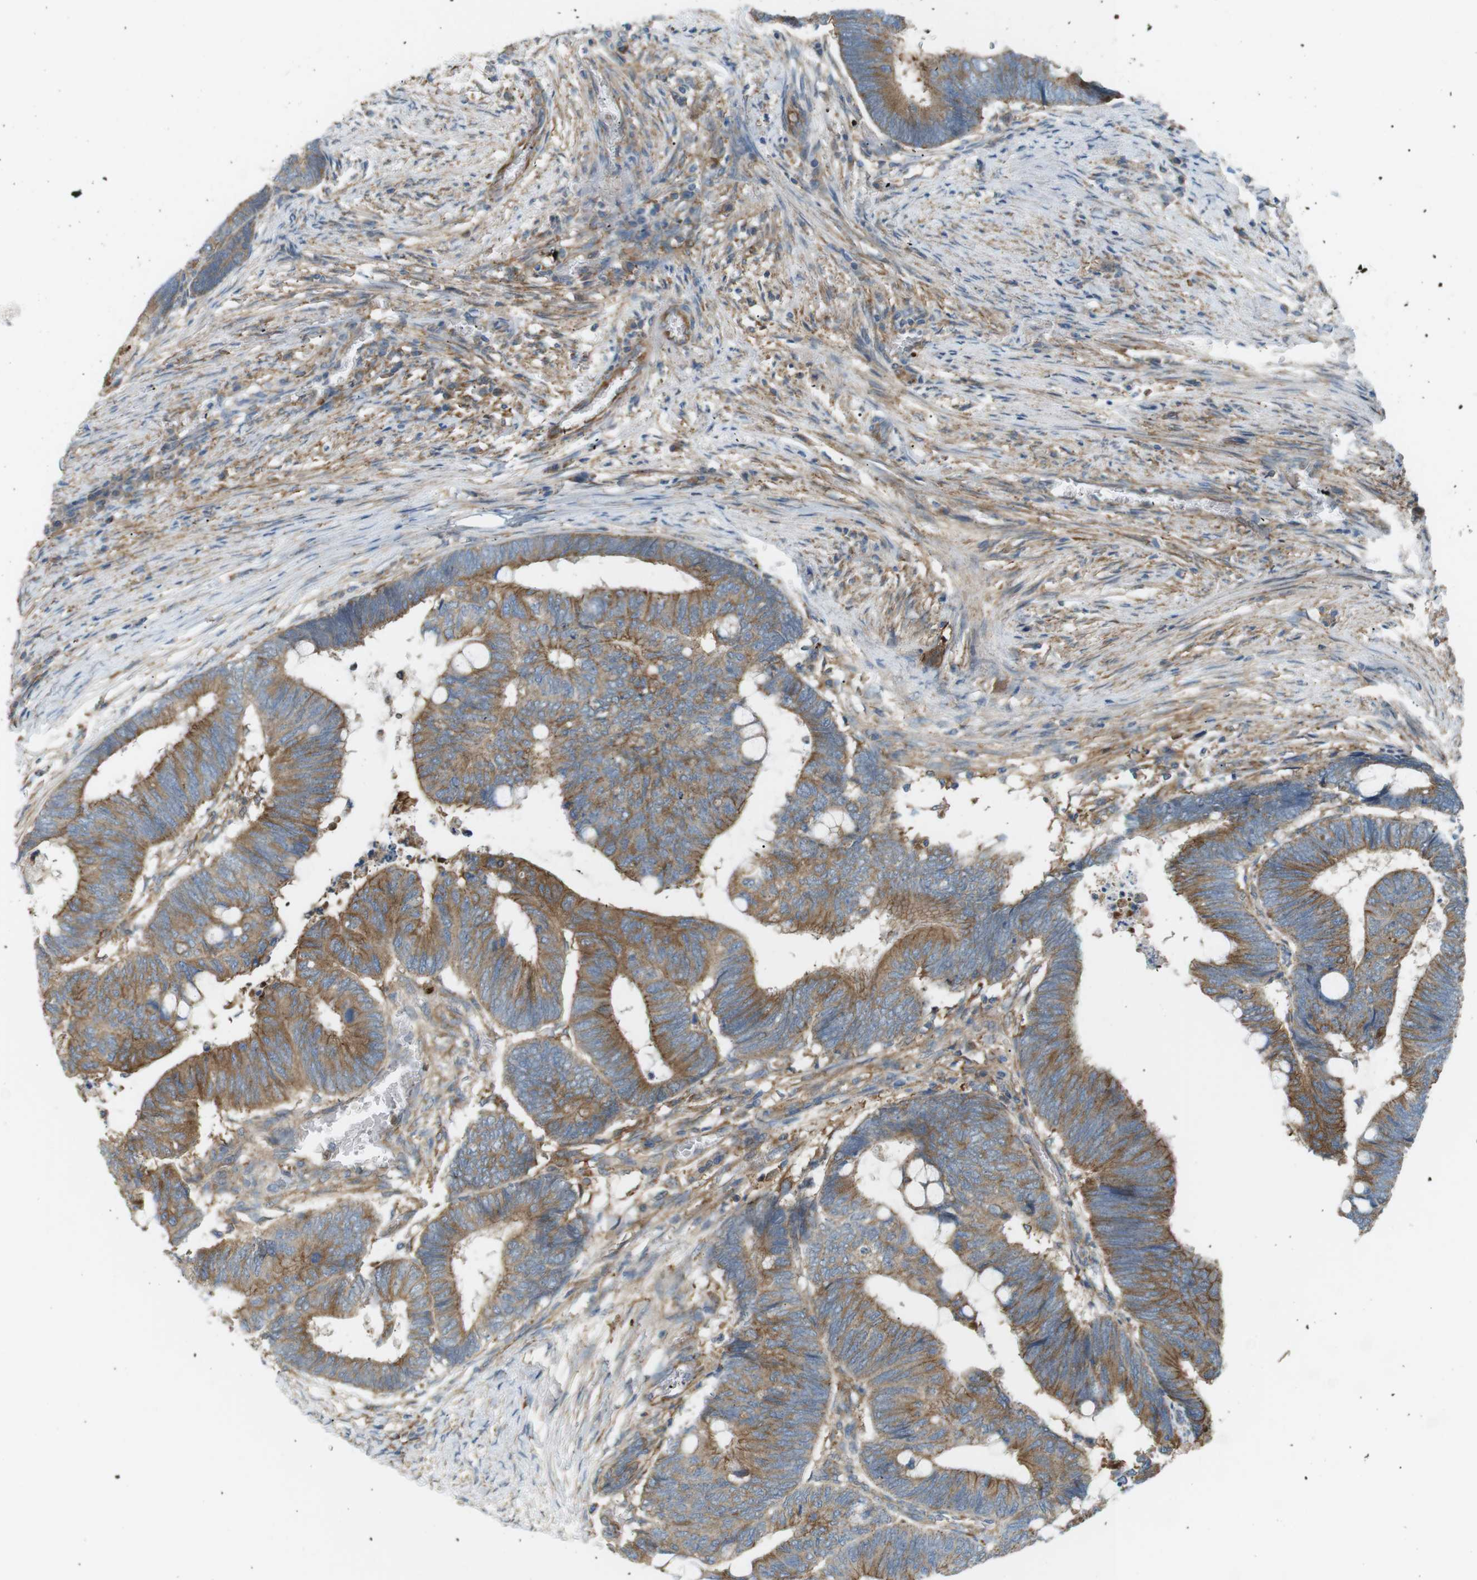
{"staining": {"intensity": "moderate", "quantity": ">75%", "location": "cytoplasmic/membranous"}, "tissue": "colorectal cancer", "cell_type": "Tumor cells", "image_type": "cancer", "snomed": [{"axis": "morphology", "description": "Normal tissue, NOS"}, {"axis": "morphology", "description": "Adenocarcinoma, NOS"}, {"axis": "topography", "description": "Rectum"}, {"axis": "topography", "description": "Peripheral nerve tissue"}], "caption": "Immunohistochemistry (DAB (3,3'-diaminobenzidine)) staining of human colorectal adenocarcinoma exhibits moderate cytoplasmic/membranous protein positivity in approximately >75% of tumor cells.", "gene": "PEPD", "patient": {"sex": "male", "age": 92}}